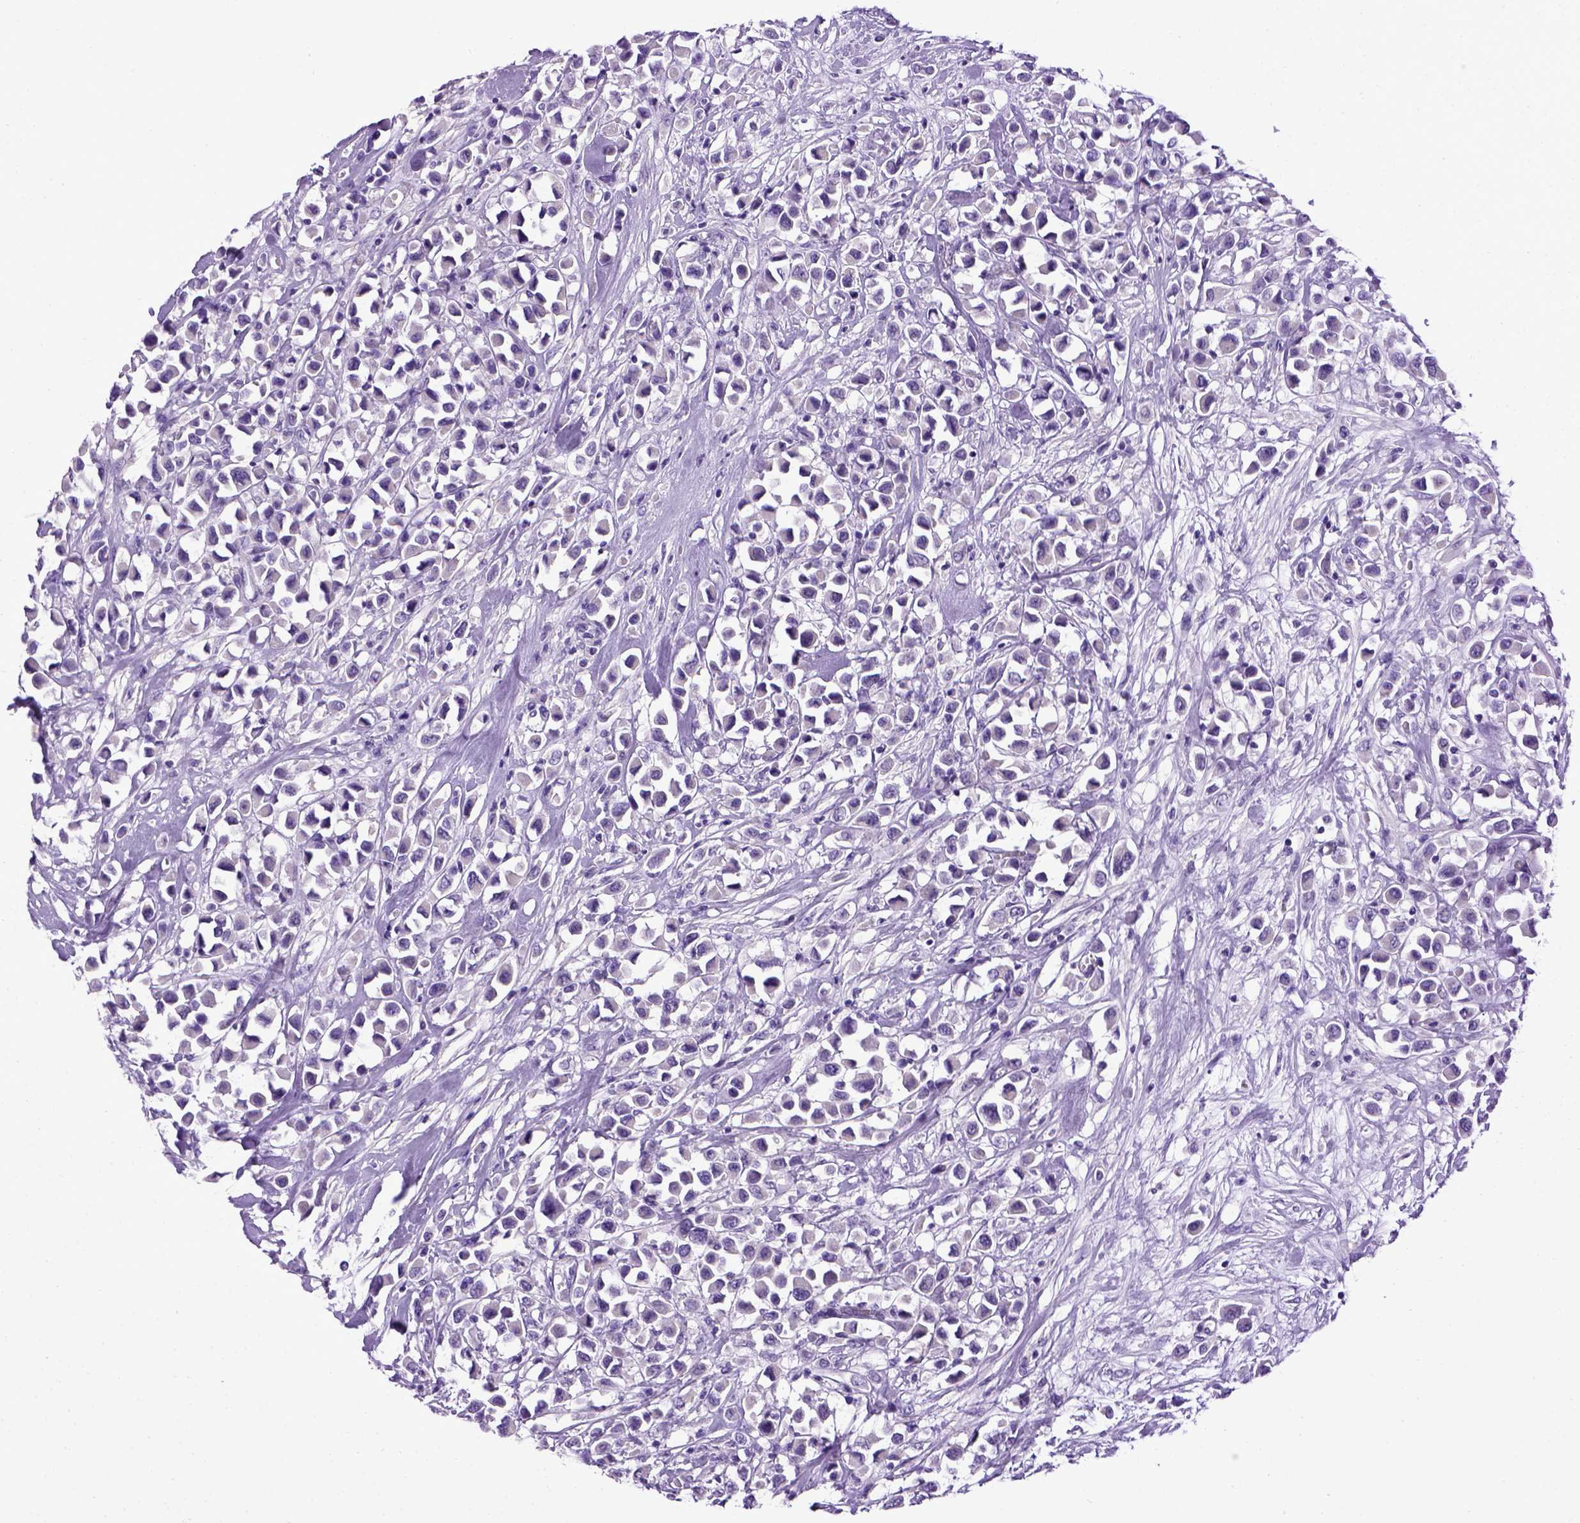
{"staining": {"intensity": "negative", "quantity": "none", "location": "none"}, "tissue": "breast cancer", "cell_type": "Tumor cells", "image_type": "cancer", "snomed": [{"axis": "morphology", "description": "Duct carcinoma"}, {"axis": "topography", "description": "Breast"}], "caption": "A high-resolution image shows IHC staining of breast intraductal carcinoma, which demonstrates no significant staining in tumor cells.", "gene": "CDH1", "patient": {"sex": "female", "age": 61}}